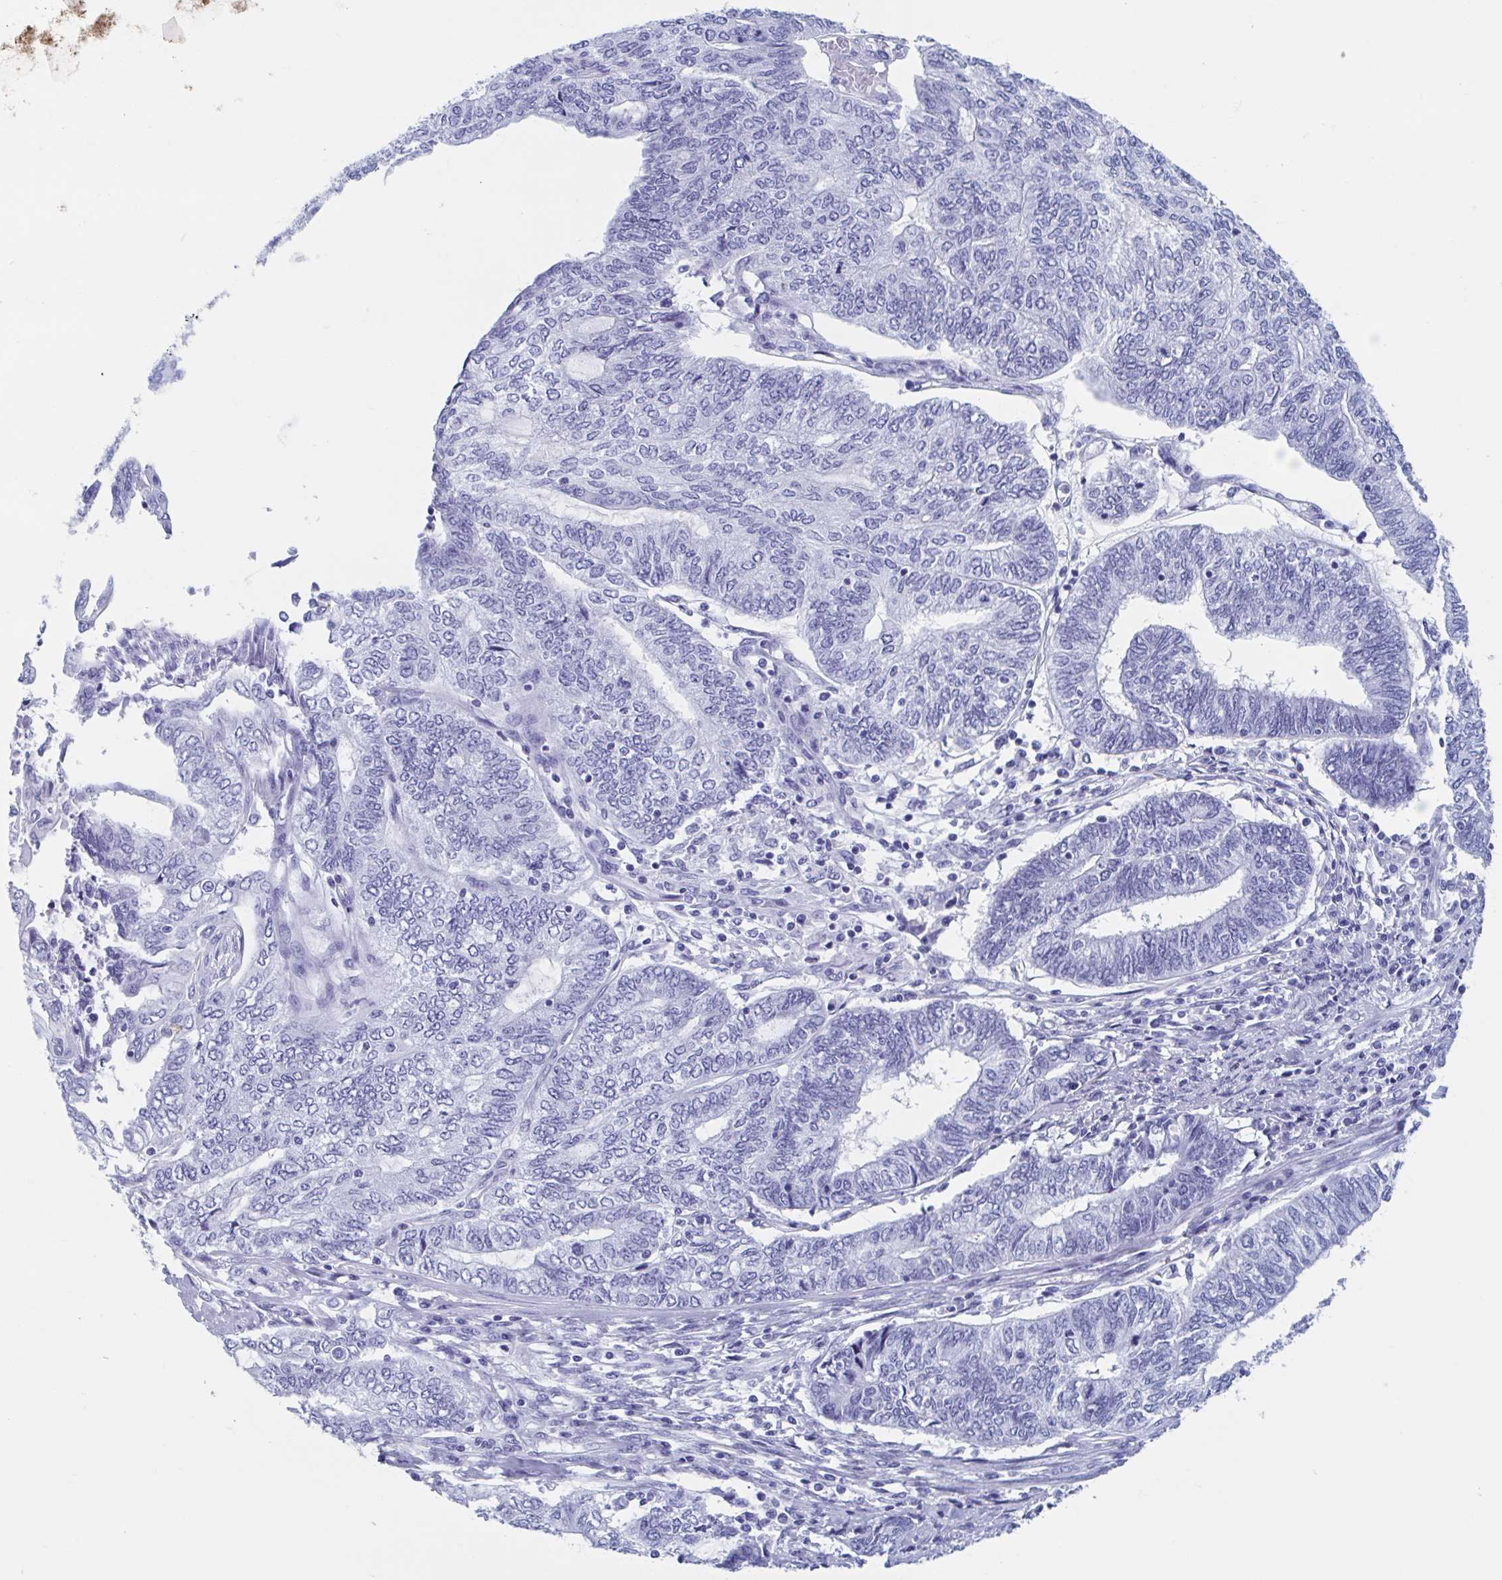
{"staining": {"intensity": "negative", "quantity": "none", "location": "none"}, "tissue": "endometrial cancer", "cell_type": "Tumor cells", "image_type": "cancer", "snomed": [{"axis": "morphology", "description": "Adenocarcinoma, NOS"}, {"axis": "topography", "description": "Uterus"}, {"axis": "topography", "description": "Endometrium"}], "caption": "Micrograph shows no significant protein positivity in tumor cells of endometrial cancer.", "gene": "HDGFL1", "patient": {"sex": "female", "age": 70}}